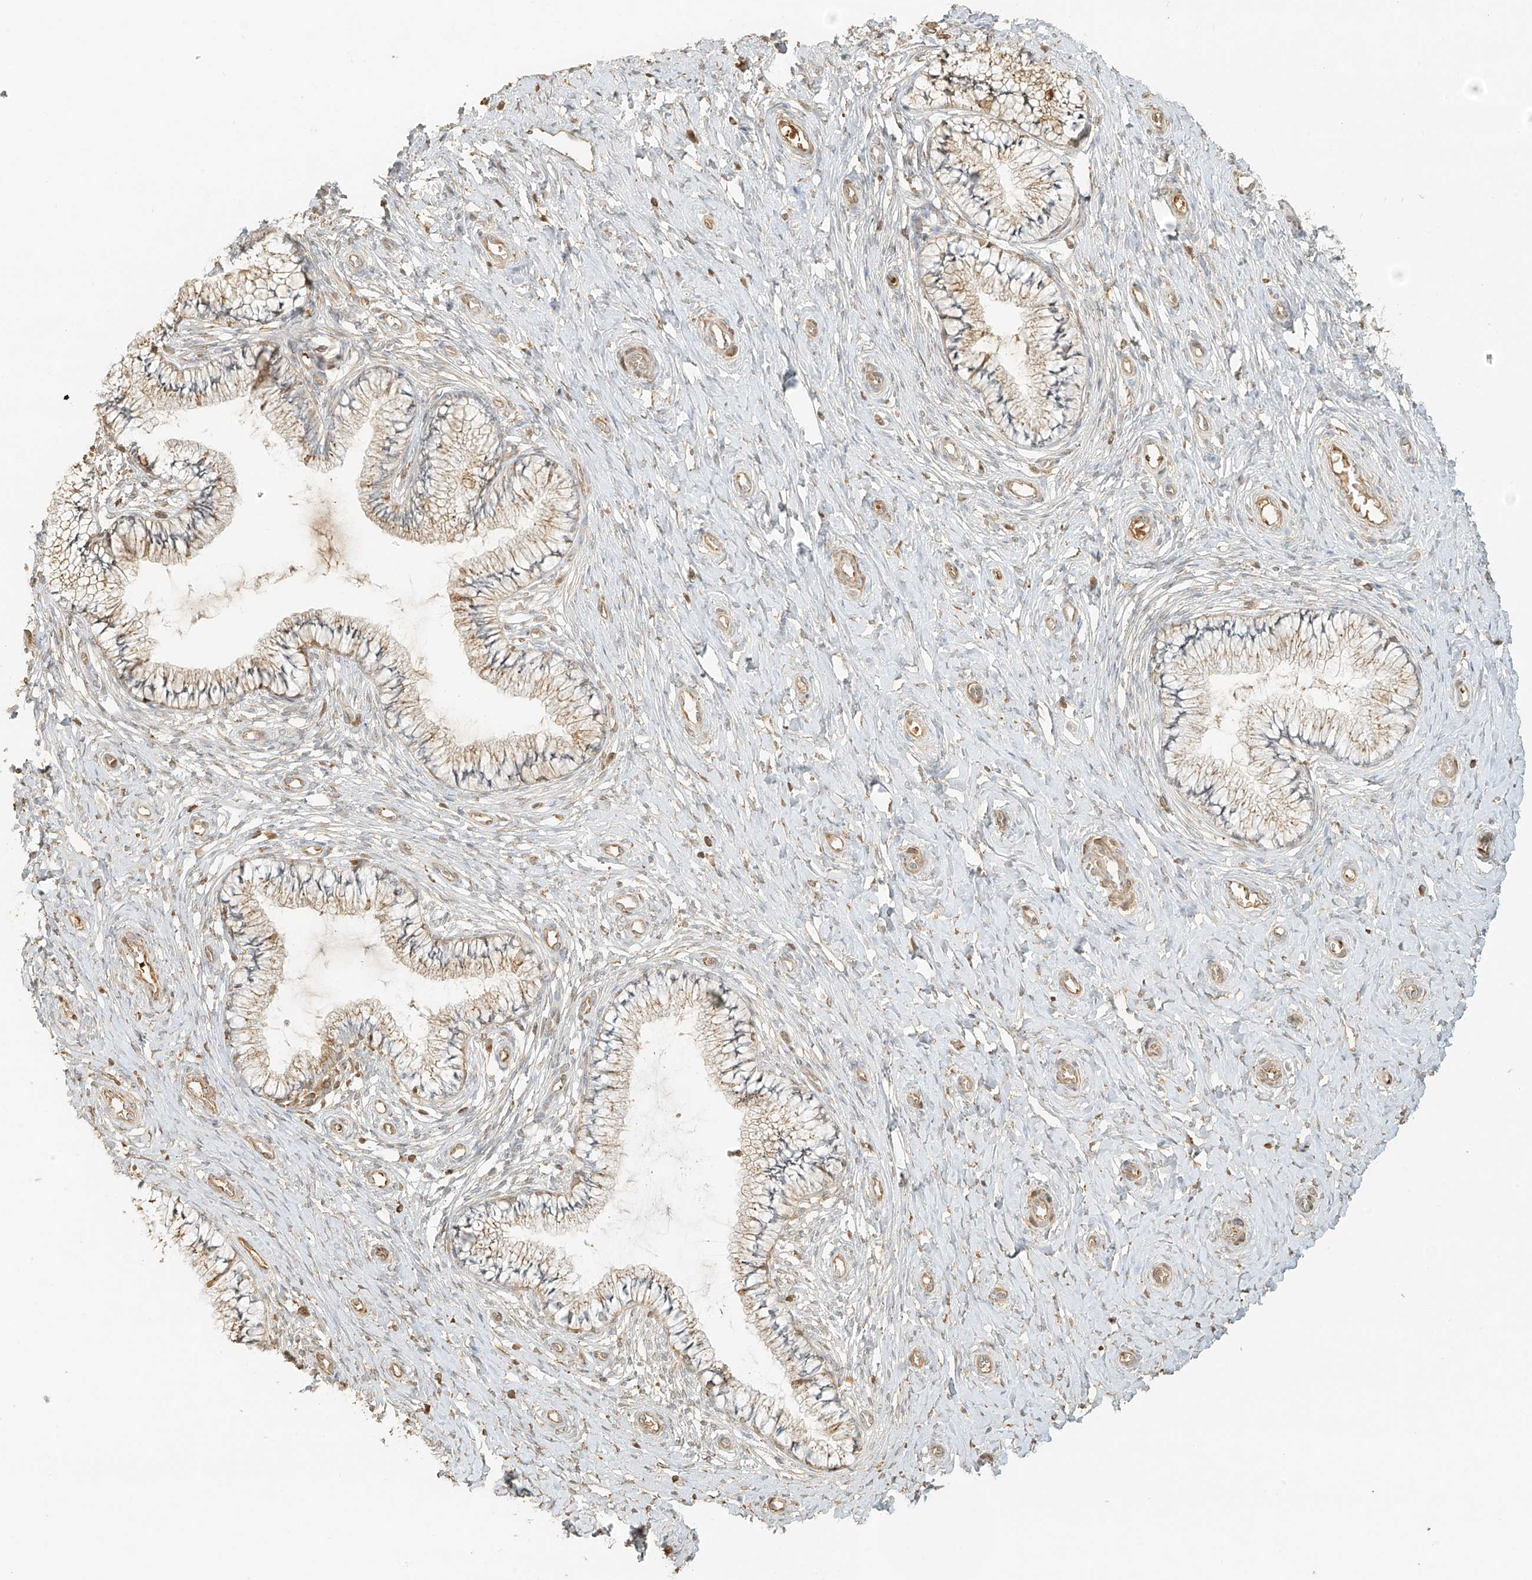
{"staining": {"intensity": "weak", "quantity": ">75%", "location": "cytoplasmic/membranous"}, "tissue": "cervix", "cell_type": "Glandular cells", "image_type": "normal", "snomed": [{"axis": "morphology", "description": "Normal tissue, NOS"}, {"axis": "topography", "description": "Cervix"}], "caption": "A photomicrograph of cervix stained for a protein demonstrates weak cytoplasmic/membranous brown staining in glandular cells. The protein is shown in brown color, while the nuclei are stained blue.", "gene": "UPK1B", "patient": {"sex": "female", "age": 36}}